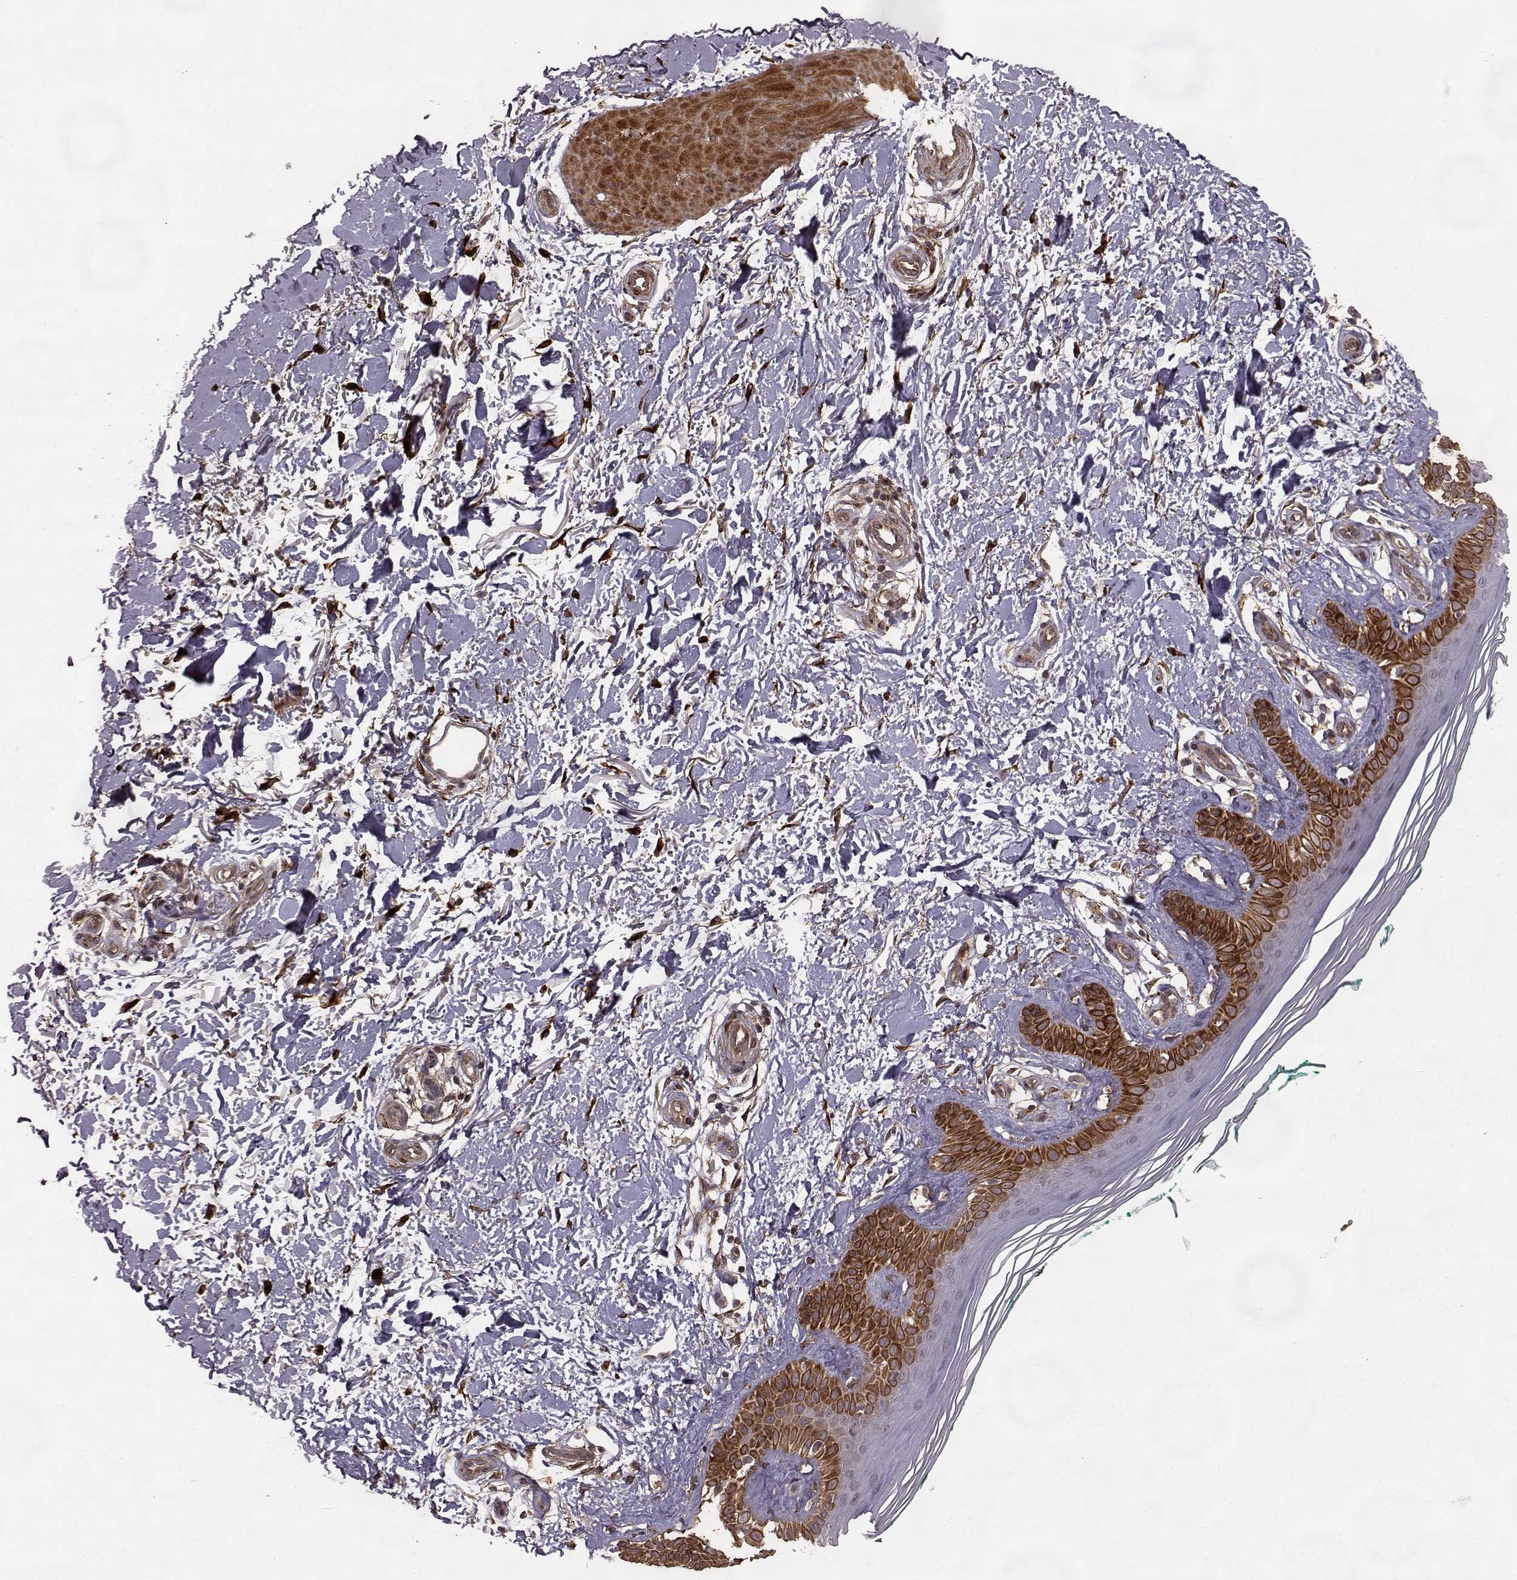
{"staining": {"intensity": "strong", "quantity": ">75%", "location": "cytoplasmic/membranous"}, "tissue": "skin", "cell_type": "Fibroblasts", "image_type": "normal", "snomed": [{"axis": "morphology", "description": "Normal tissue, NOS"}, {"axis": "morphology", "description": "Inflammation, NOS"}, {"axis": "morphology", "description": "Fibrosis, NOS"}, {"axis": "topography", "description": "Skin"}], "caption": "High-magnification brightfield microscopy of normal skin stained with DAB (brown) and counterstained with hematoxylin (blue). fibroblasts exhibit strong cytoplasmic/membranous positivity is seen in approximately>75% of cells. Nuclei are stained in blue.", "gene": "FSTL1", "patient": {"sex": "male", "age": 71}}